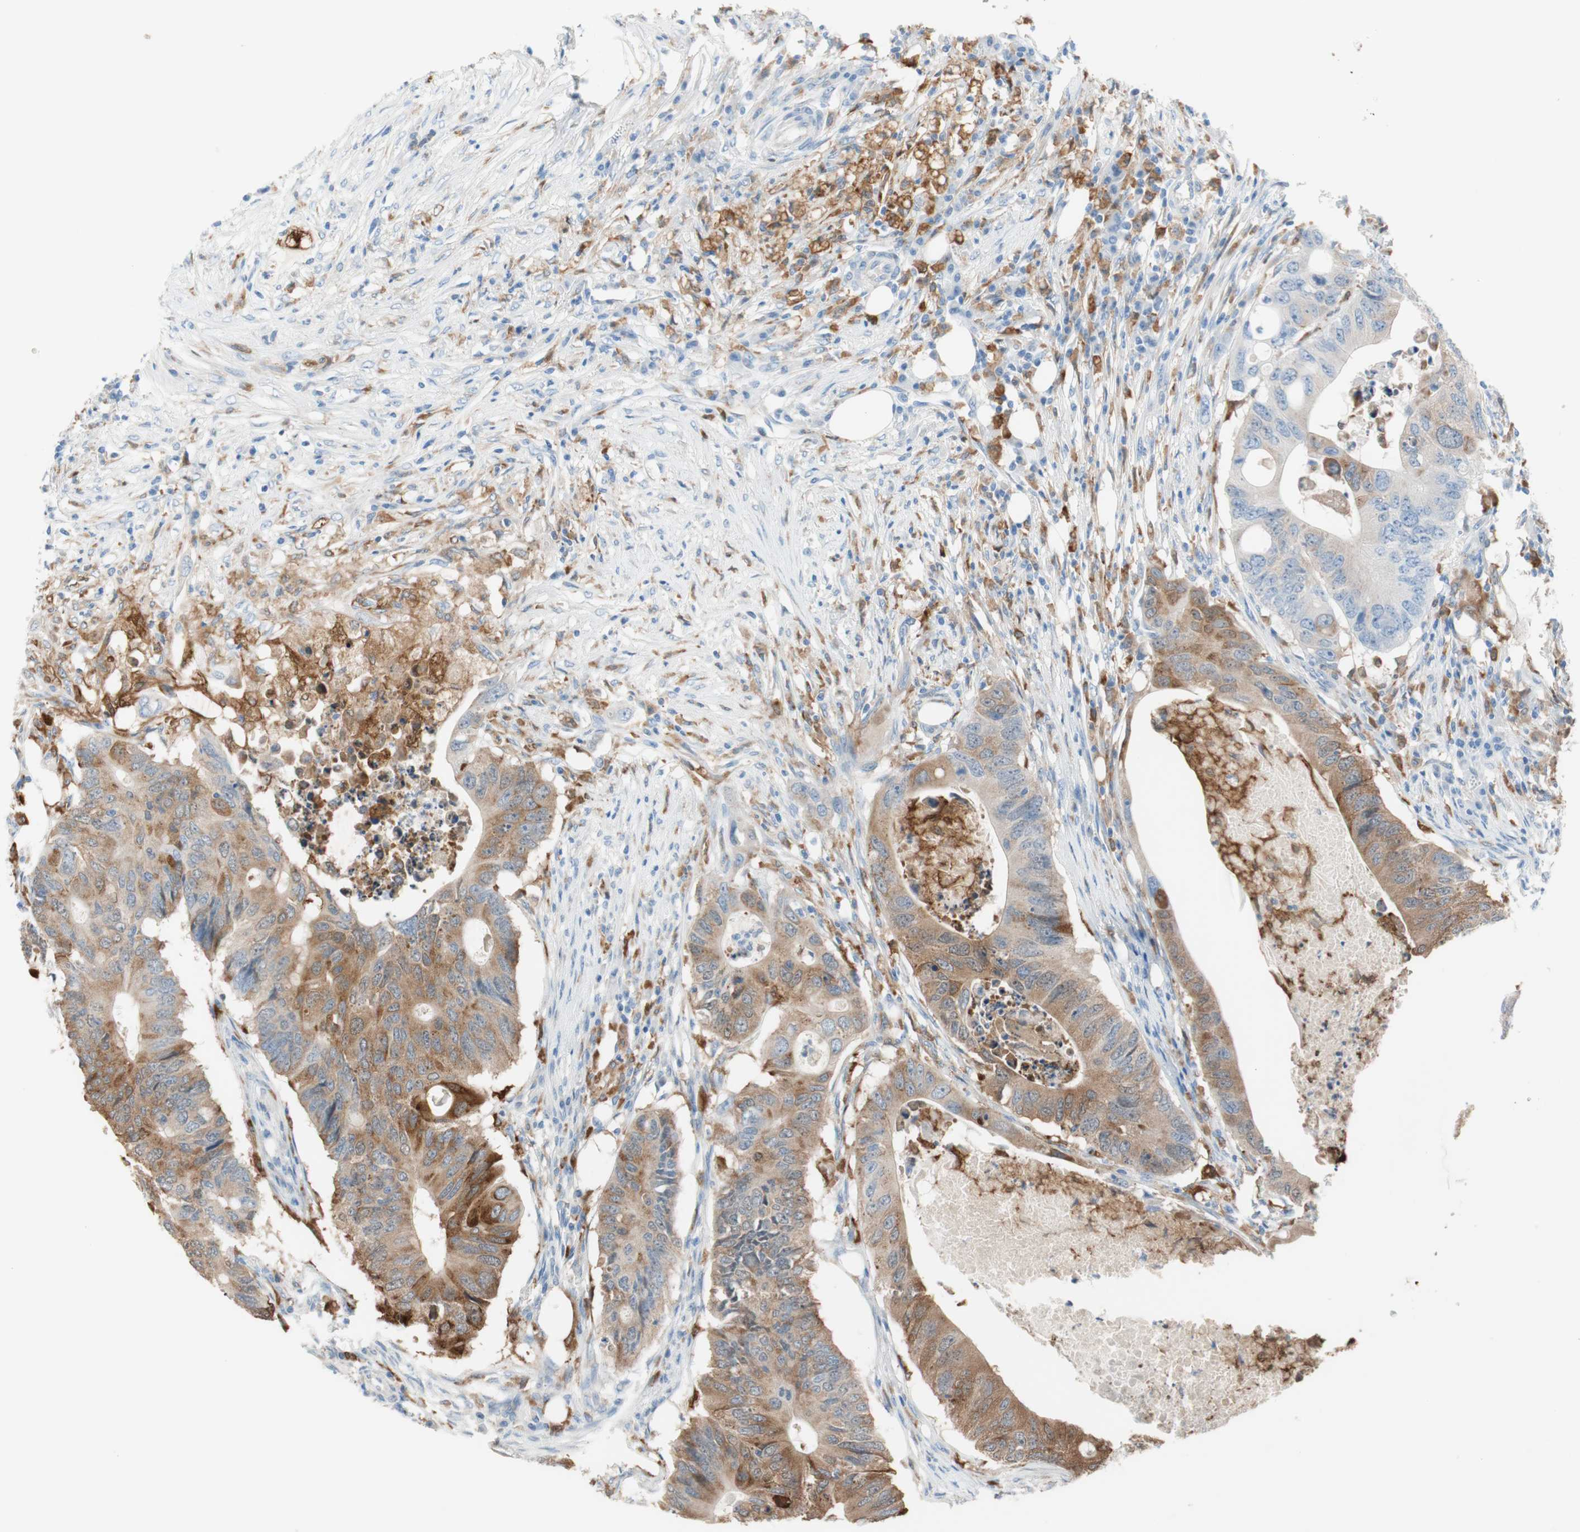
{"staining": {"intensity": "moderate", "quantity": "25%-75%", "location": "cytoplasmic/membranous"}, "tissue": "colorectal cancer", "cell_type": "Tumor cells", "image_type": "cancer", "snomed": [{"axis": "morphology", "description": "Adenocarcinoma, NOS"}, {"axis": "topography", "description": "Colon"}], "caption": "Immunohistochemical staining of human colorectal adenocarcinoma shows medium levels of moderate cytoplasmic/membranous protein expression in about 25%-75% of tumor cells.", "gene": "GLUL", "patient": {"sex": "male", "age": 71}}